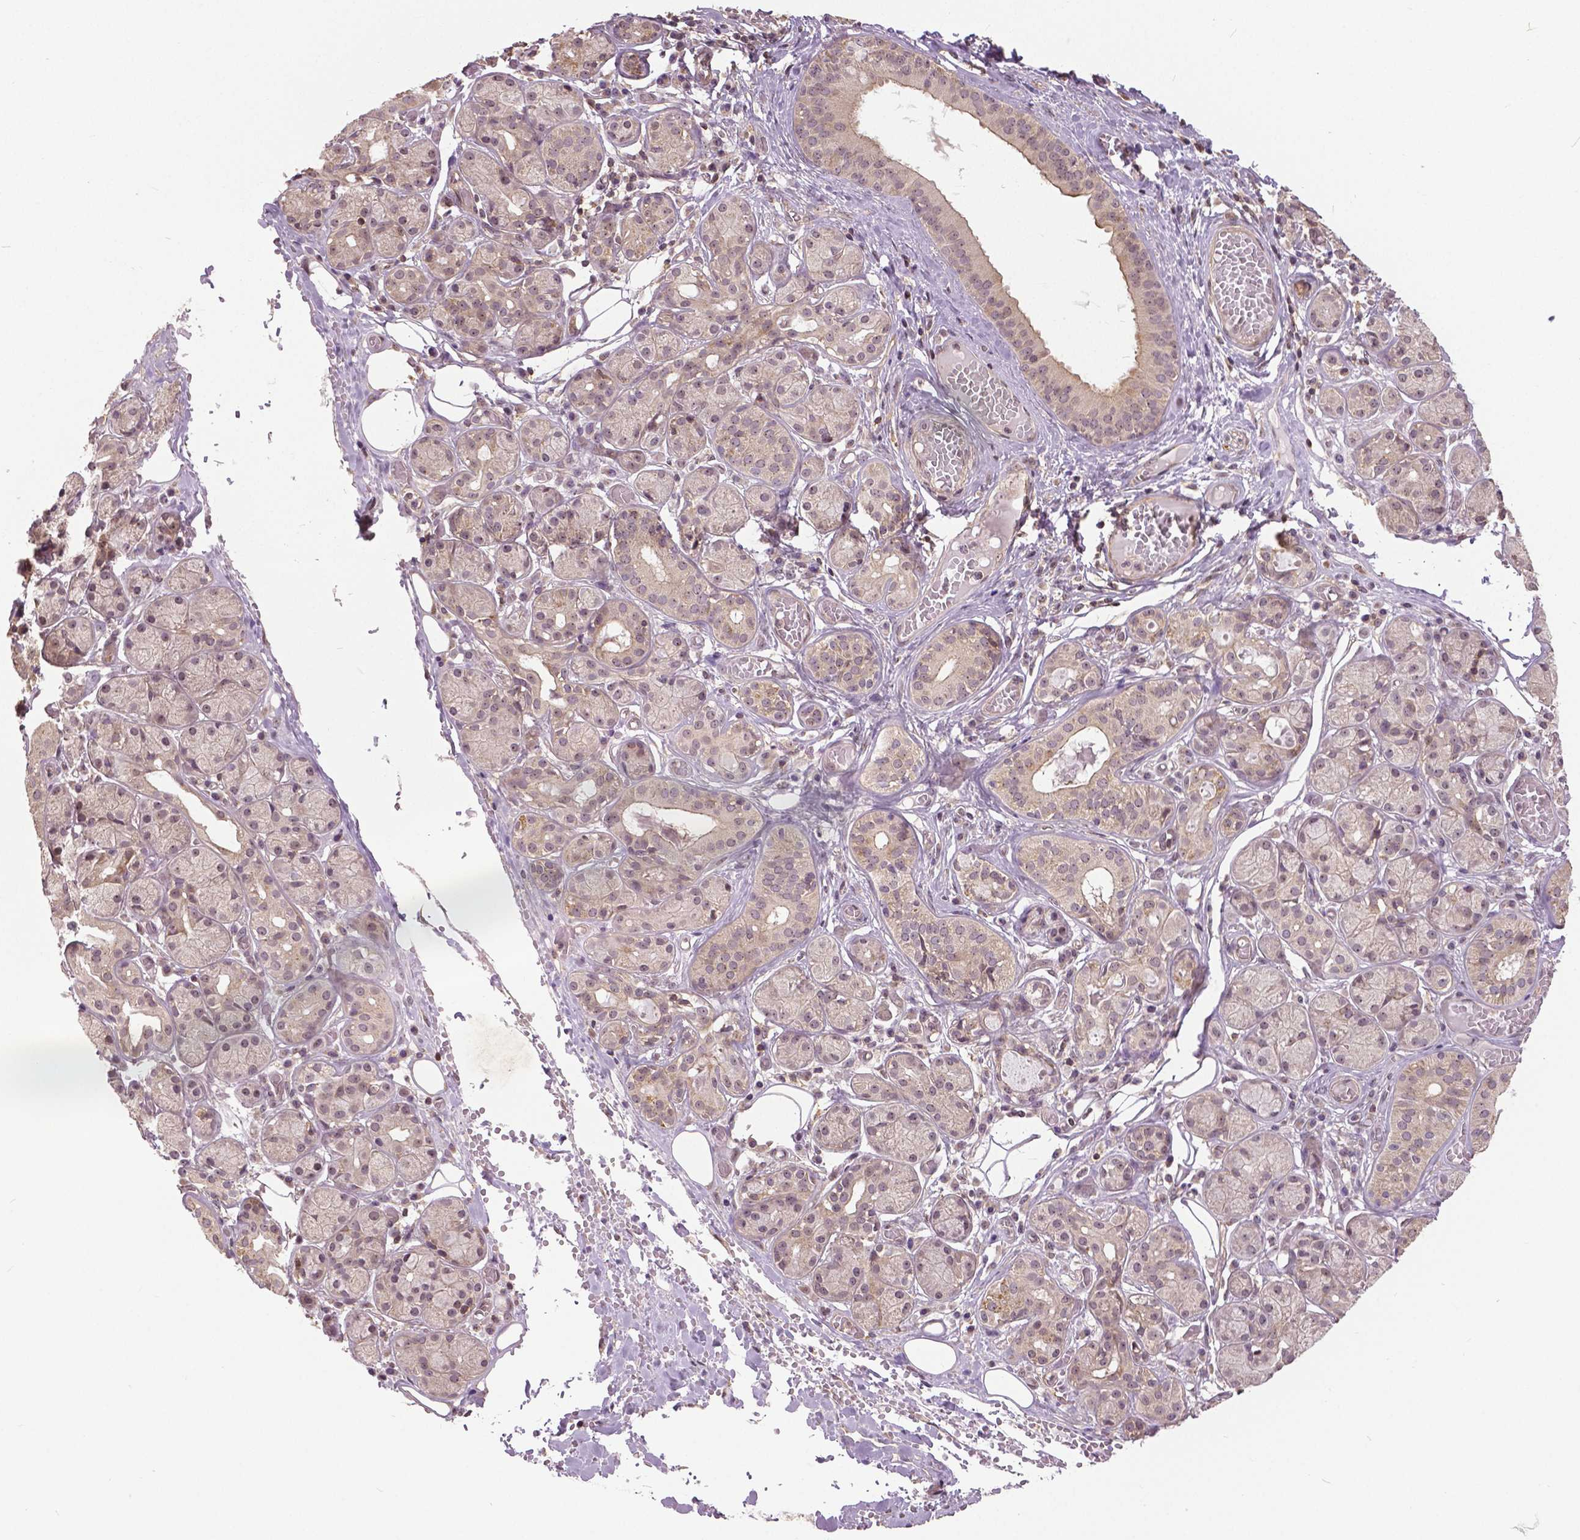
{"staining": {"intensity": "weak", "quantity": "<25%", "location": "cytoplasmic/membranous"}, "tissue": "salivary gland", "cell_type": "Glandular cells", "image_type": "normal", "snomed": [{"axis": "morphology", "description": "Normal tissue, NOS"}, {"axis": "topography", "description": "Salivary gland"}, {"axis": "topography", "description": "Peripheral nerve tissue"}], "caption": "IHC of normal salivary gland displays no positivity in glandular cells. (IHC, brightfield microscopy, high magnification).", "gene": "ANXA13", "patient": {"sex": "male", "age": 71}}